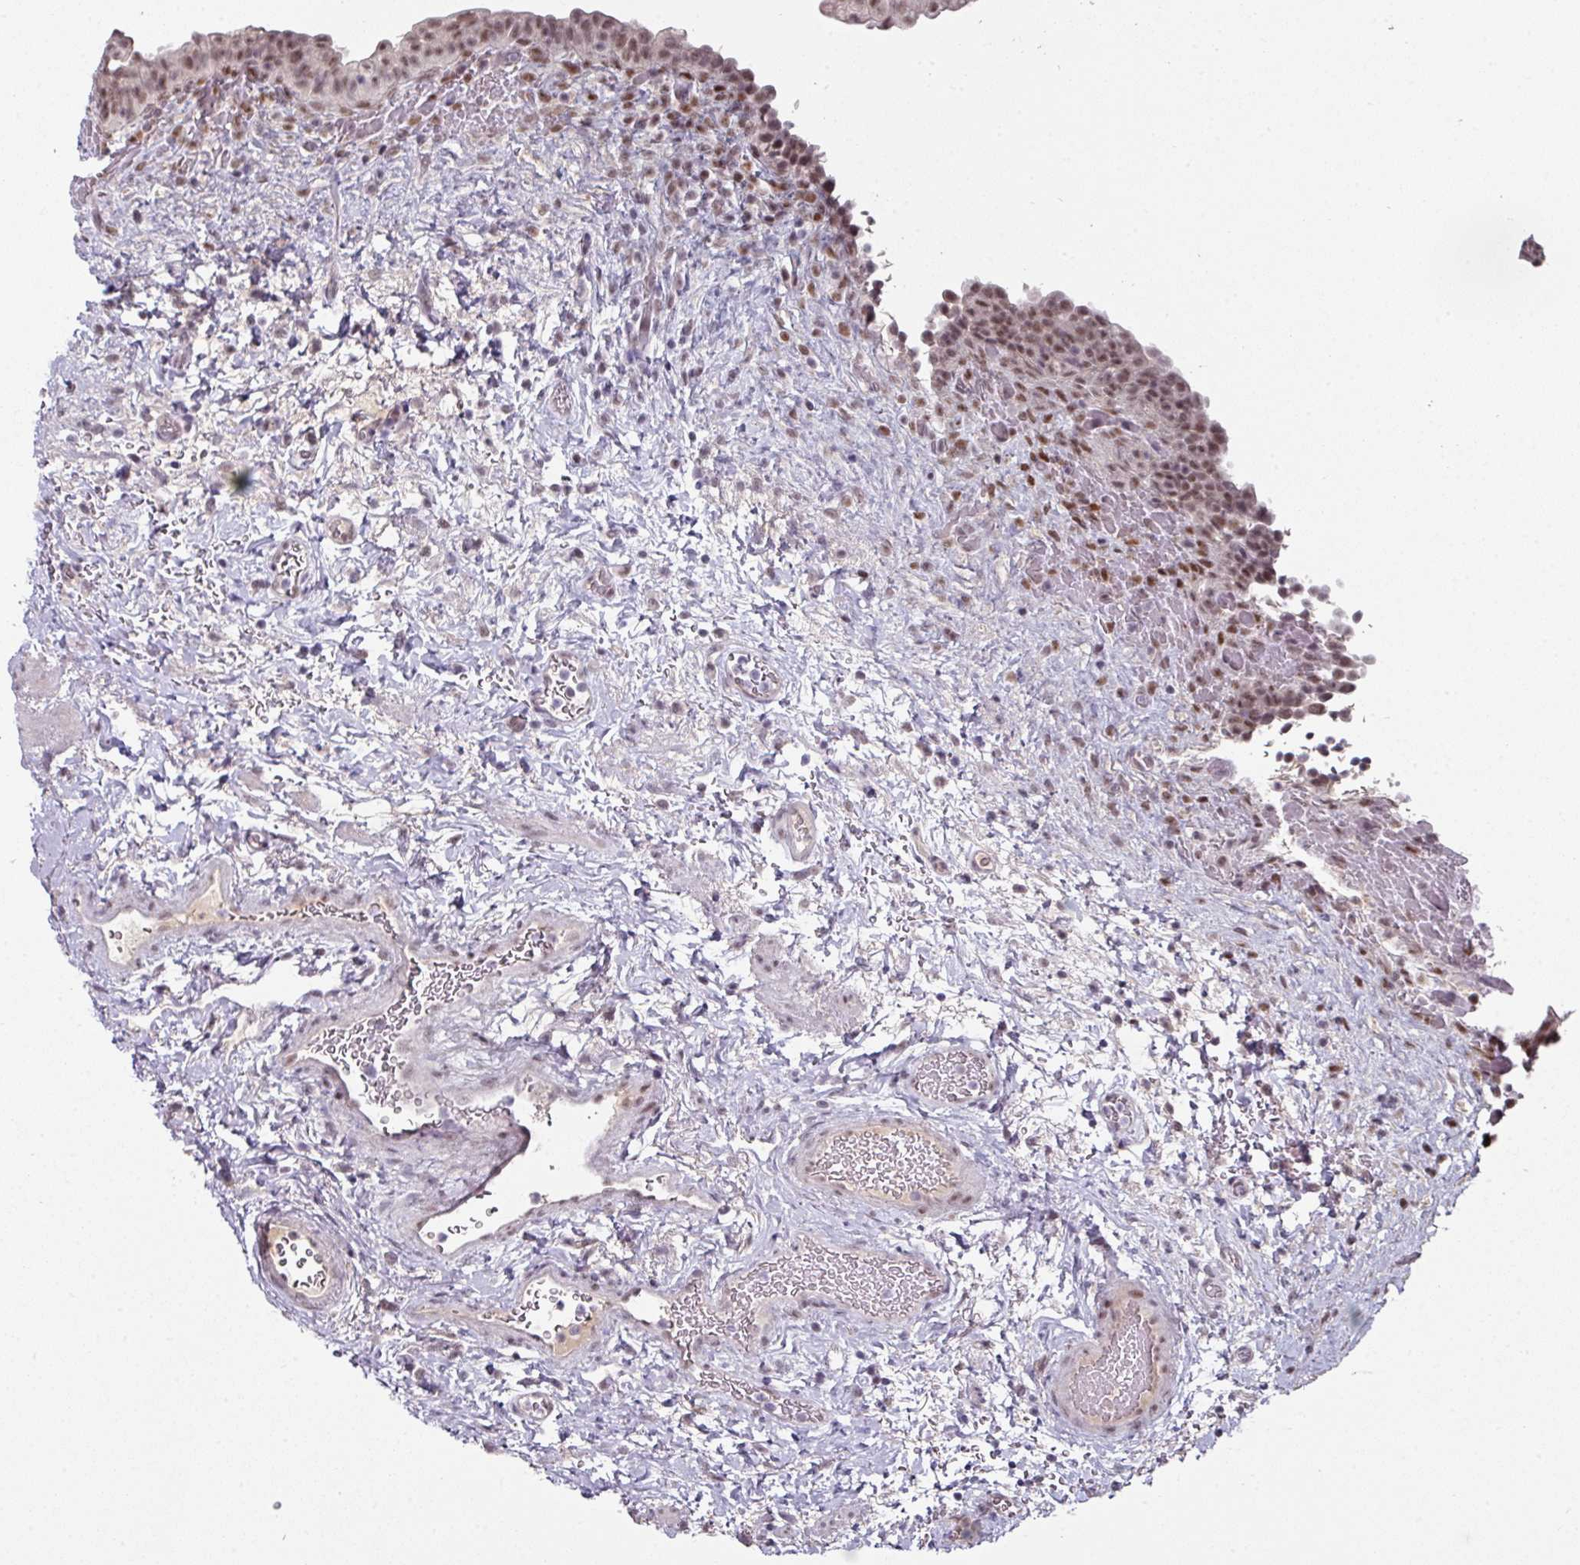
{"staining": {"intensity": "moderate", "quantity": ">75%", "location": "nuclear"}, "tissue": "urinary bladder", "cell_type": "Urothelial cells", "image_type": "normal", "snomed": [{"axis": "morphology", "description": "Normal tissue, NOS"}, {"axis": "topography", "description": "Urinary bladder"}], "caption": "Urinary bladder stained with immunohistochemistry (IHC) displays moderate nuclear positivity in approximately >75% of urothelial cells.", "gene": "ELK1", "patient": {"sex": "male", "age": 69}}